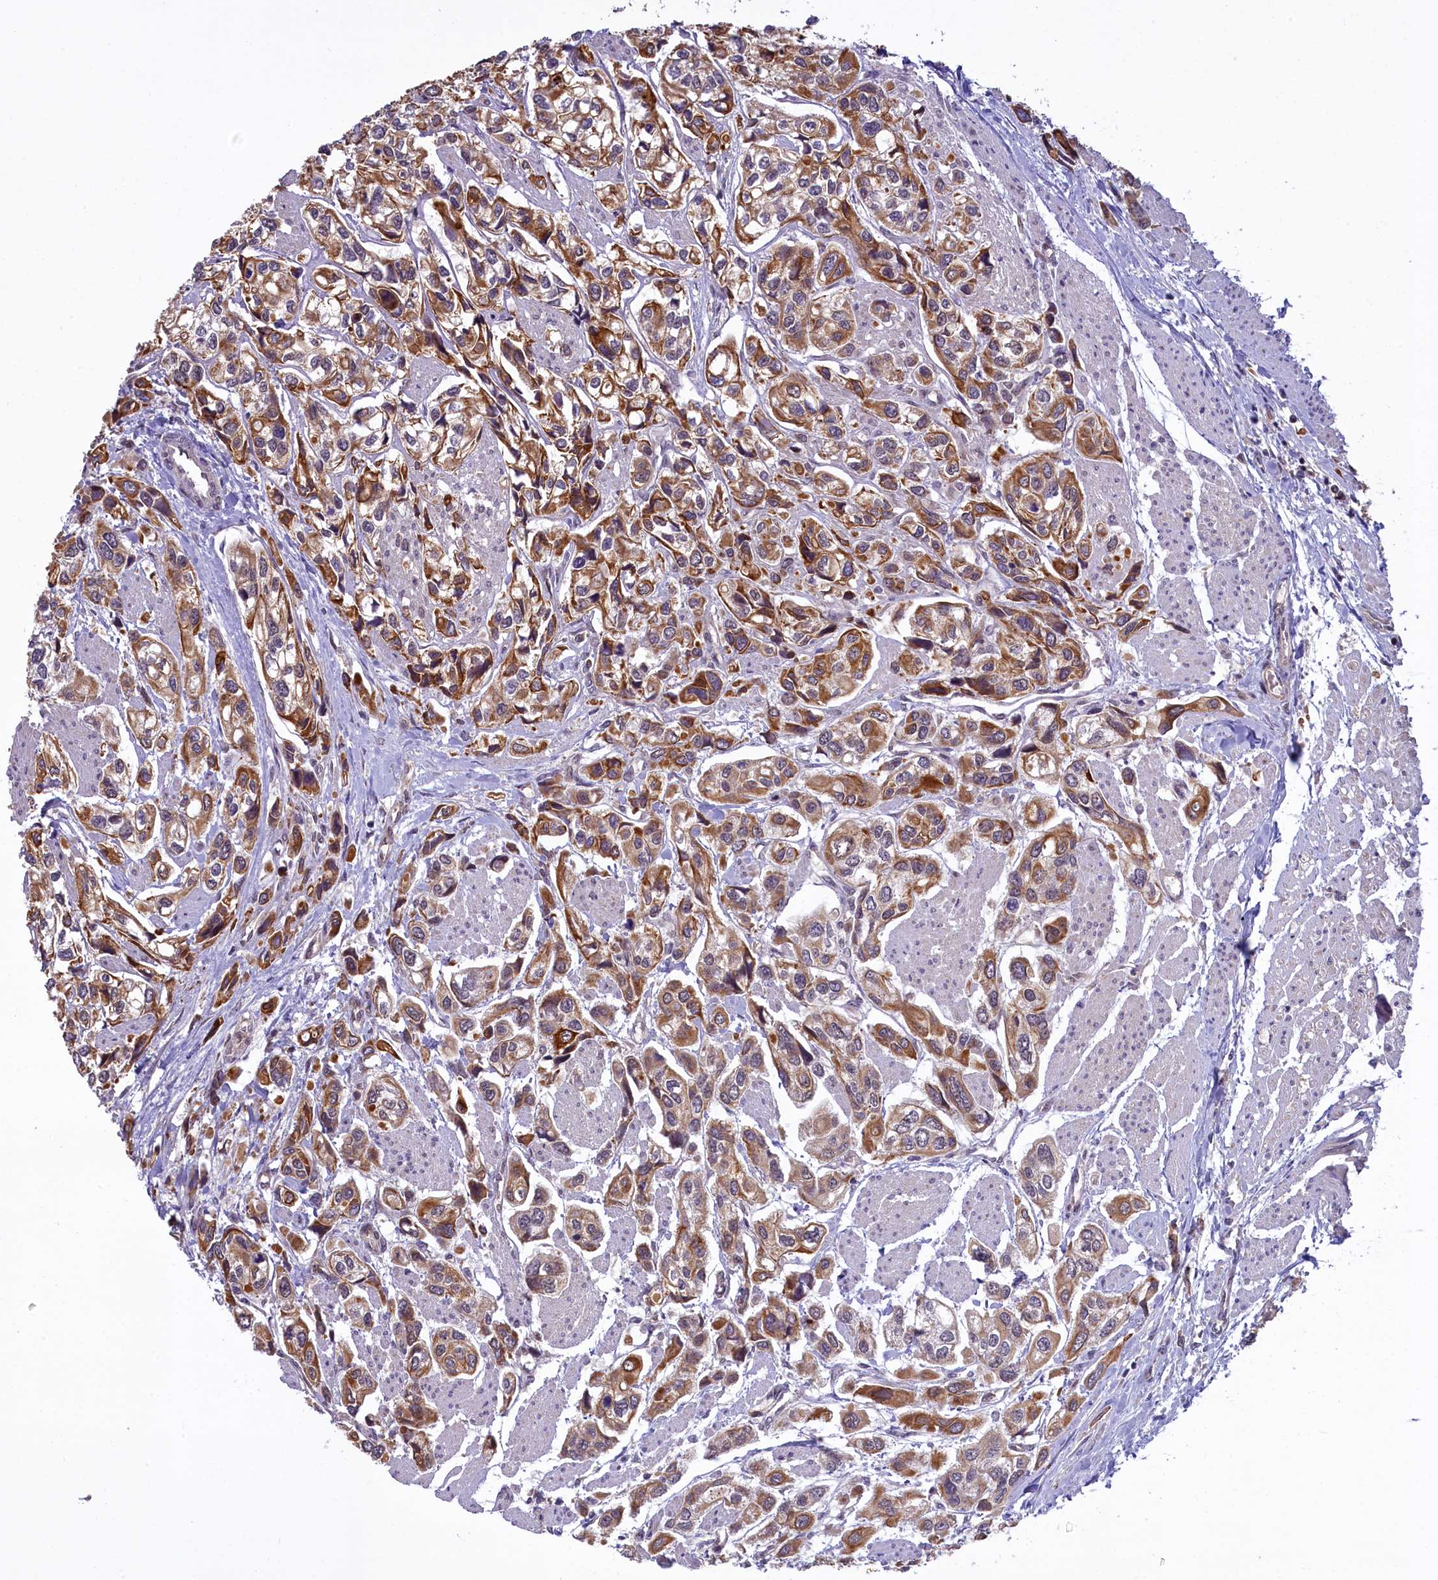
{"staining": {"intensity": "moderate", "quantity": ">75%", "location": "cytoplasmic/membranous"}, "tissue": "urothelial cancer", "cell_type": "Tumor cells", "image_type": "cancer", "snomed": [{"axis": "morphology", "description": "Urothelial carcinoma, High grade"}, {"axis": "topography", "description": "Urinary bladder"}], "caption": "Brown immunohistochemical staining in human urothelial cancer demonstrates moderate cytoplasmic/membranous staining in about >75% of tumor cells.", "gene": "CARD8", "patient": {"sex": "male", "age": 67}}